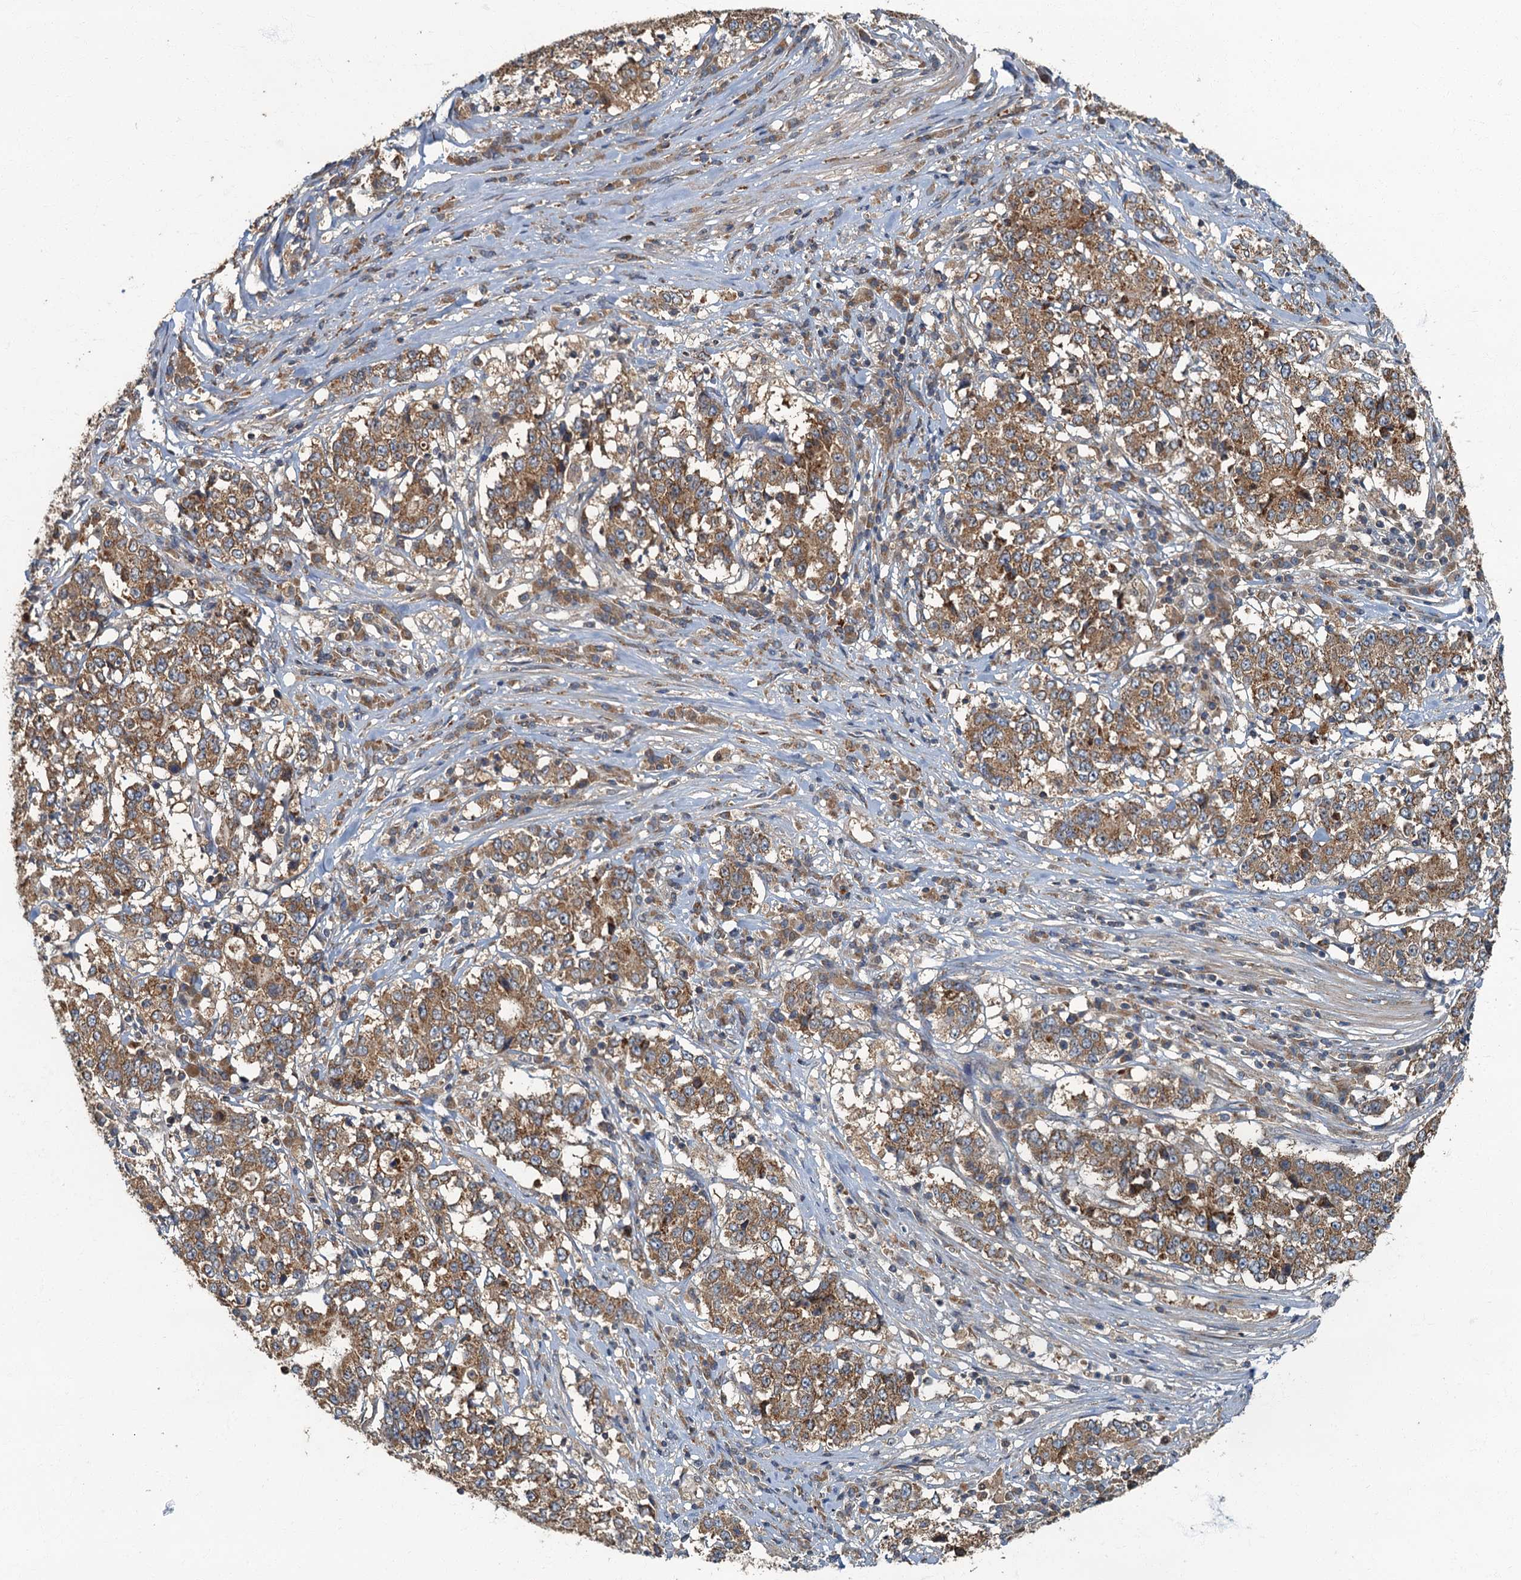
{"staining": {"intensity": "moderate", "quantity": ">75%", "location": "cytoplasmic/membranous"}, "tissue": "stomach cancer", "cell_type": "Tumor cells", "image_type": "cancer", "snomed": [{"axis": "morphology", "description": "Adenocarcinoma, NOS"}, {"axis": "topography", "description": "Stomach"}], "caption": "Adenocarcinoma (stomach) tissue reveals moderate cytoplasmic/membranous positivity in about >75% of tumor cells, visualized by immunohistochemistry.", "gene": "WDCP", "patient": {"sex": "male", "age": 59}}